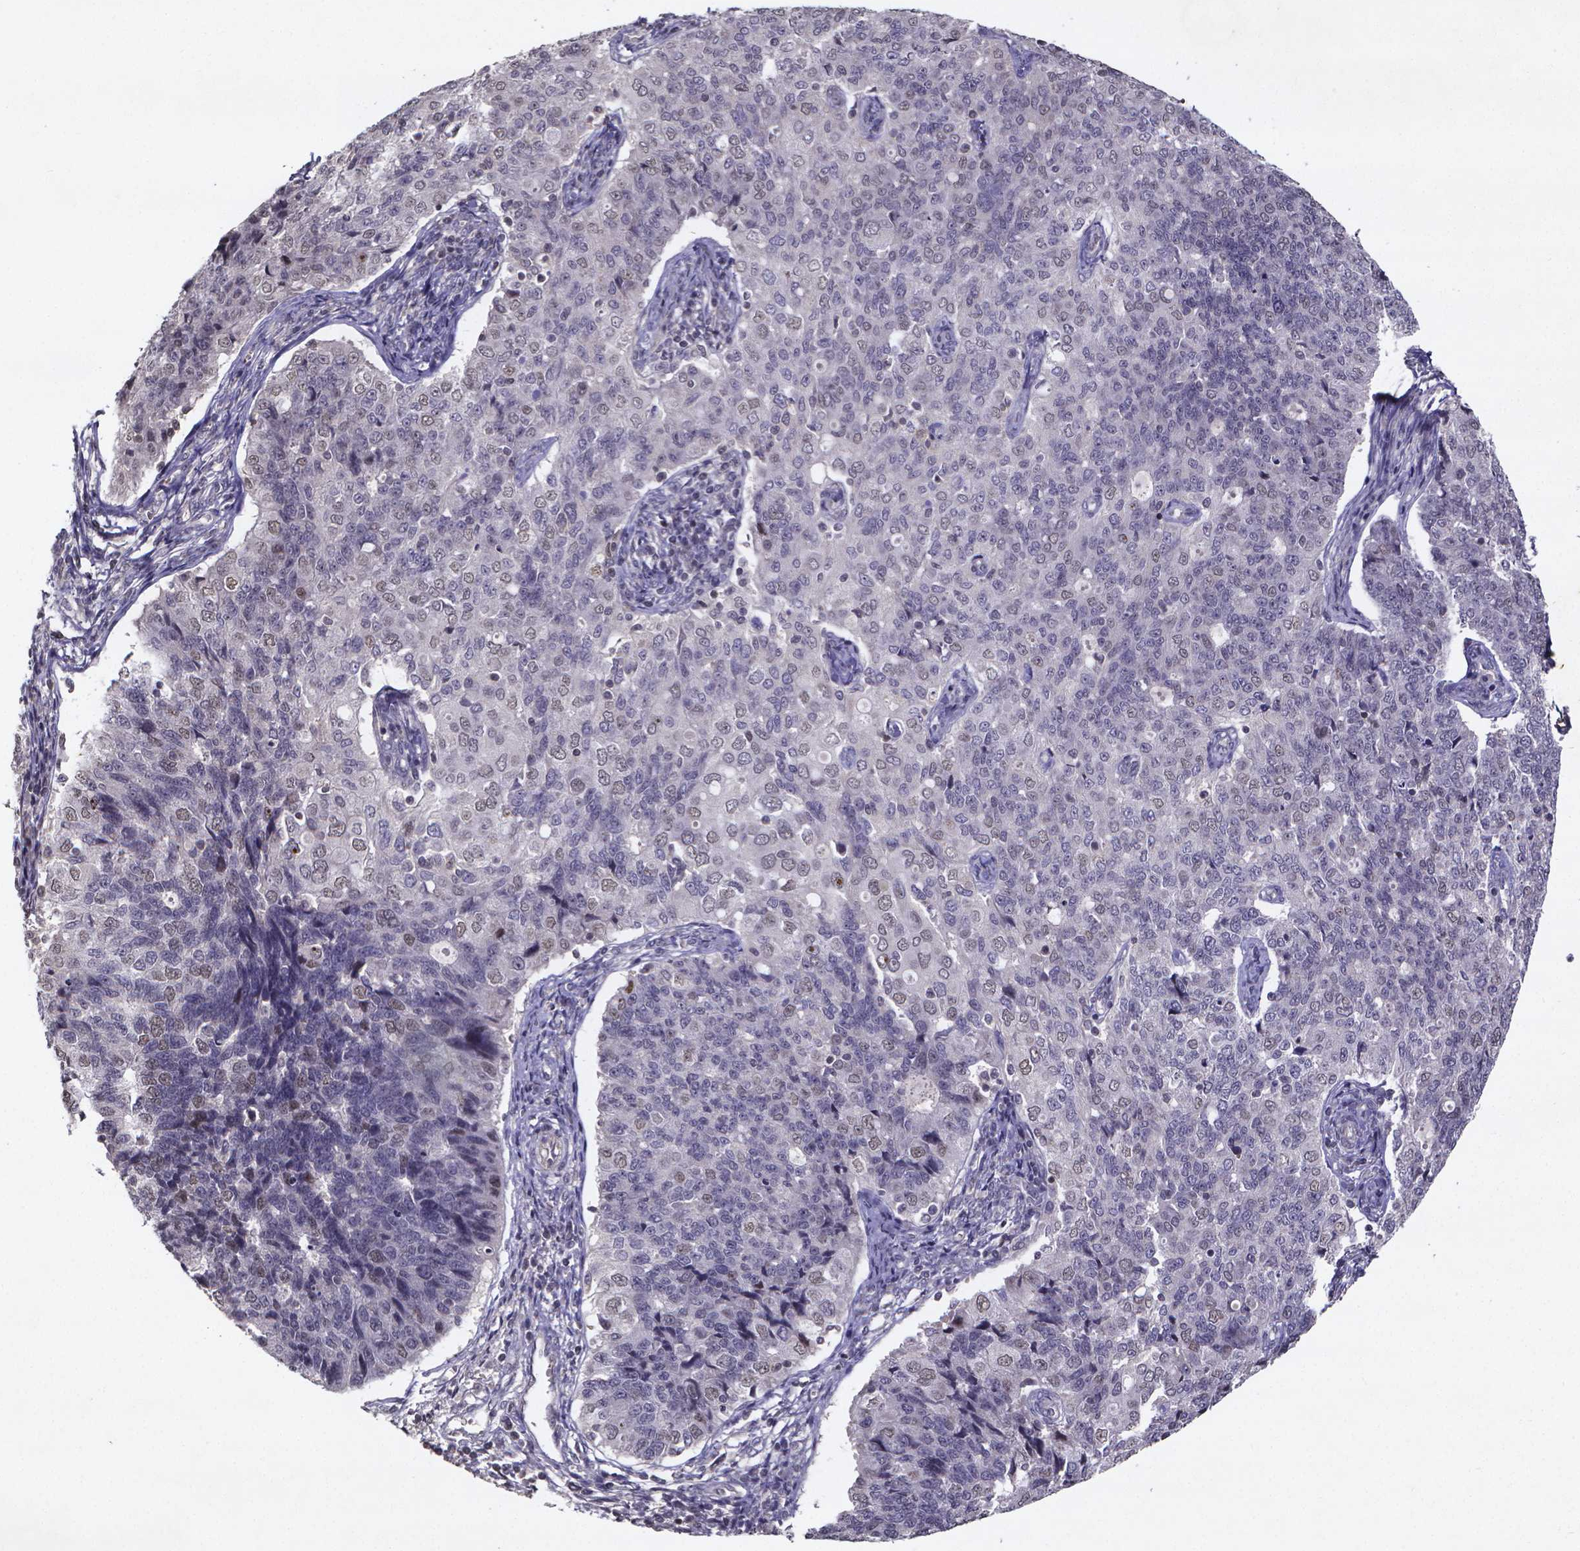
{"staining": {"intensity": "negative", "quantity": "none", "location": "none"}, "tissue": "endometrial cancer", "cell_type": "Tumor cells", "image_type": "cancer", "snomed": [{"axis": "morphology", "description": "Adenocarcinoma, NOS"}, {"axis": "topography", "description": "Endometrium"}], "caption": "An IHC histopathology image of endometrial cancer is shown. There is no staining in tumor cells of endometrial cancer.", "gene": "TP73", "patient": {"sex": "female", "age": 43}}